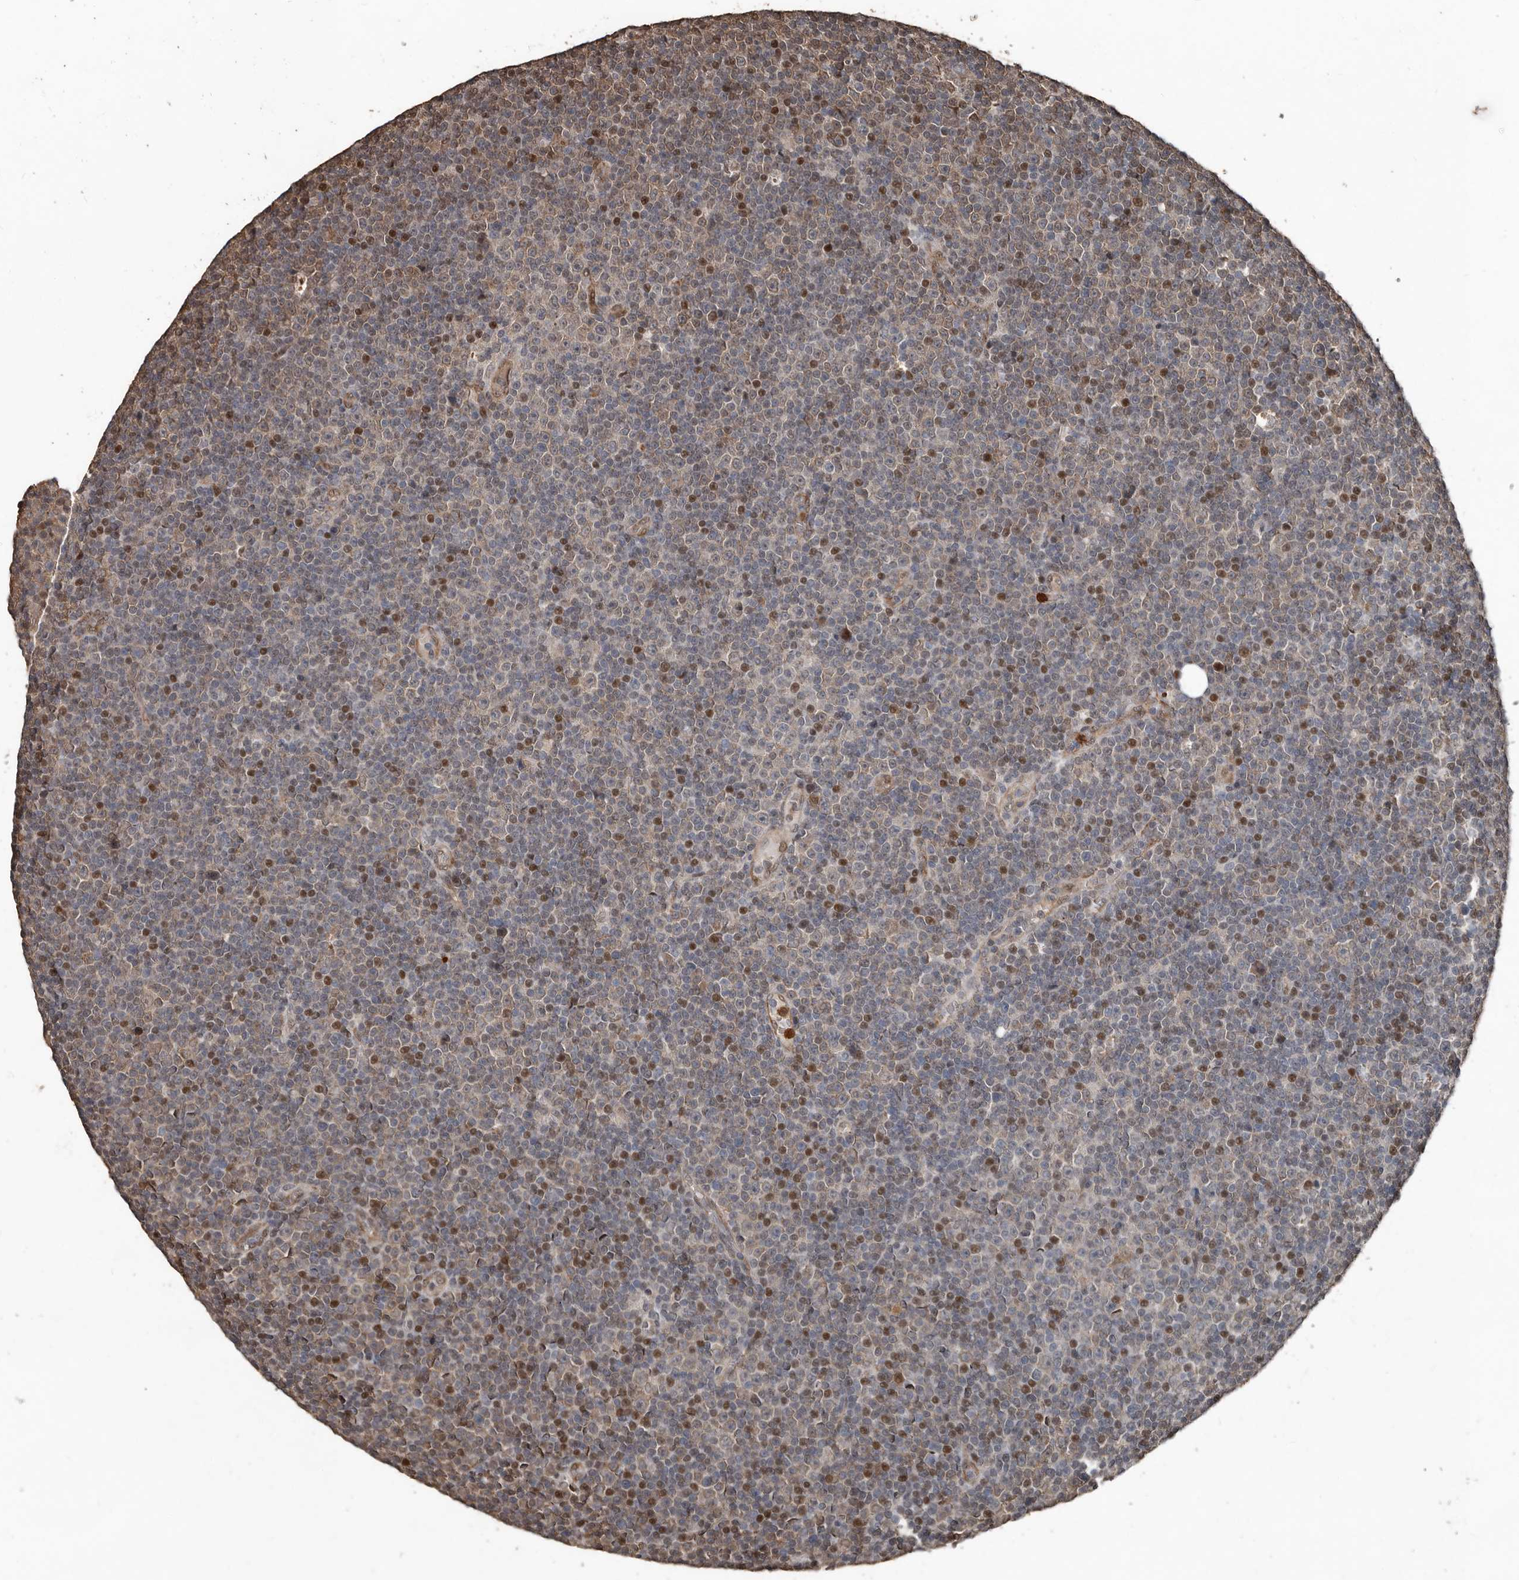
{"staining": {"intensity": "weak", "quantity": "<25%", "location": "cytoplasmic/membranous"}, "tissue": "lymphoma", "cell_type": "Tumor cells", "image_type": "cancer", "snomed": [{"axis": "morphology", "description": "Malignant lymphoma, non-Hodgkin's type, Low grade"}, {"axis": "topography", "description": "Lymph node"}], "caption": "The micrograph demonstrates no significant positivity in tumor cells of malignant lymphoma, non-Hodgkin's type (low-grade).", "gene": "FSBP", "patient": {"sex": "female", "age": 67}}